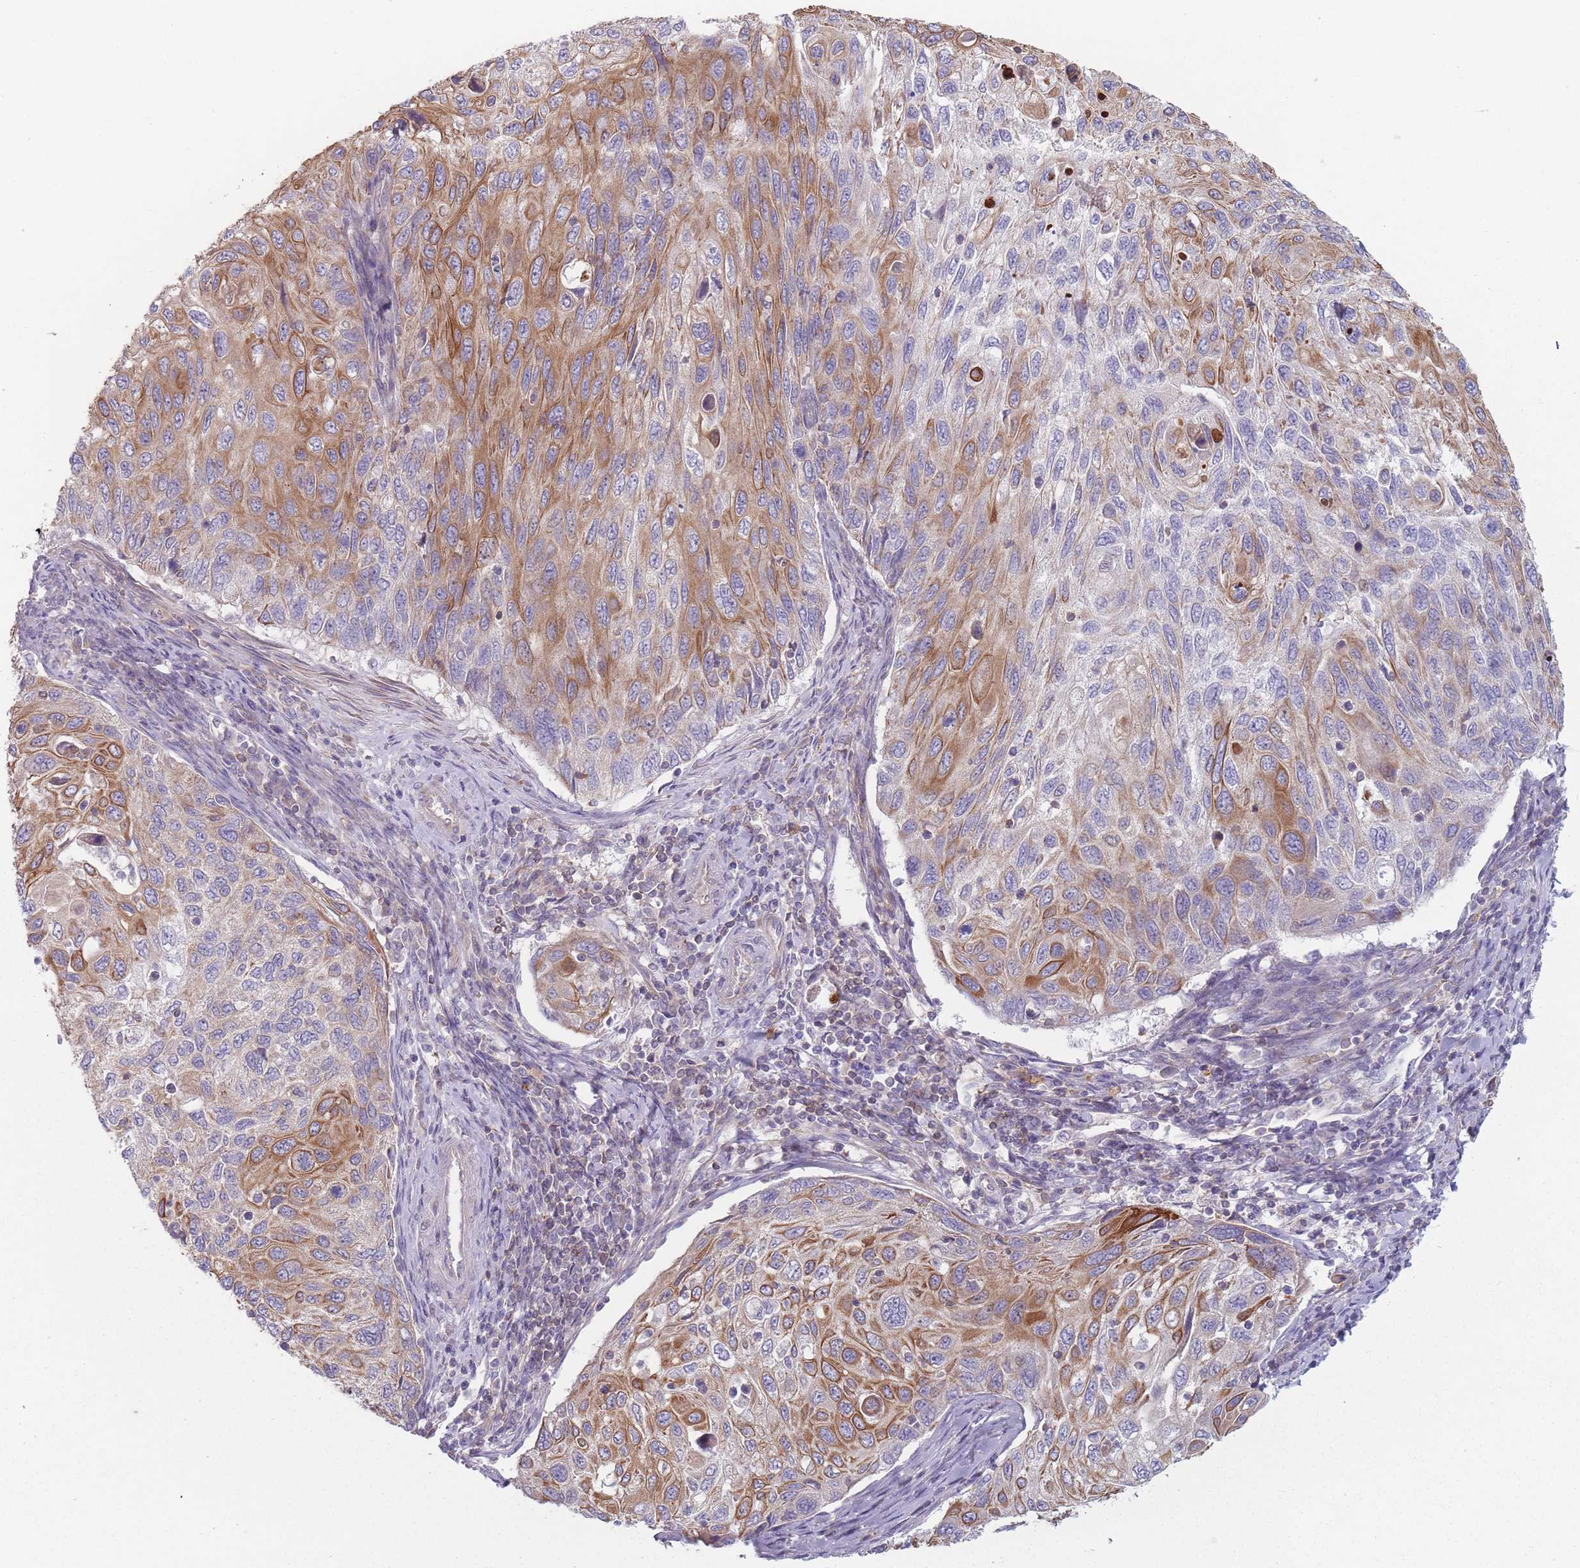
{"staining": {"intensity": "moderate", "quantity": ">75%", "location": "cytoplasmic/membranous"}, "tissue": "cervical cancer", "cell_type": "Tumor cells", "image_type": "cancer", "snomed": [{"axis": "morphology", "description": "Squamous cell carcinoma, NOS"}, {"axis": "topography", "description": "Cervix"}], "caption": "Protein staining by immunohistochemistry shows moderate cytoplasmic/membranous expression in approximately >75% of tumor cells in cervical cancer. Using DAB (3,3'-diaminobenzidine) (brown) and hematoxylin (blue) stains, captured at high magnification using brightfield microscopy.", "gene": "HSBP1L1", "patient": {"sex": "female", "age": 70}}